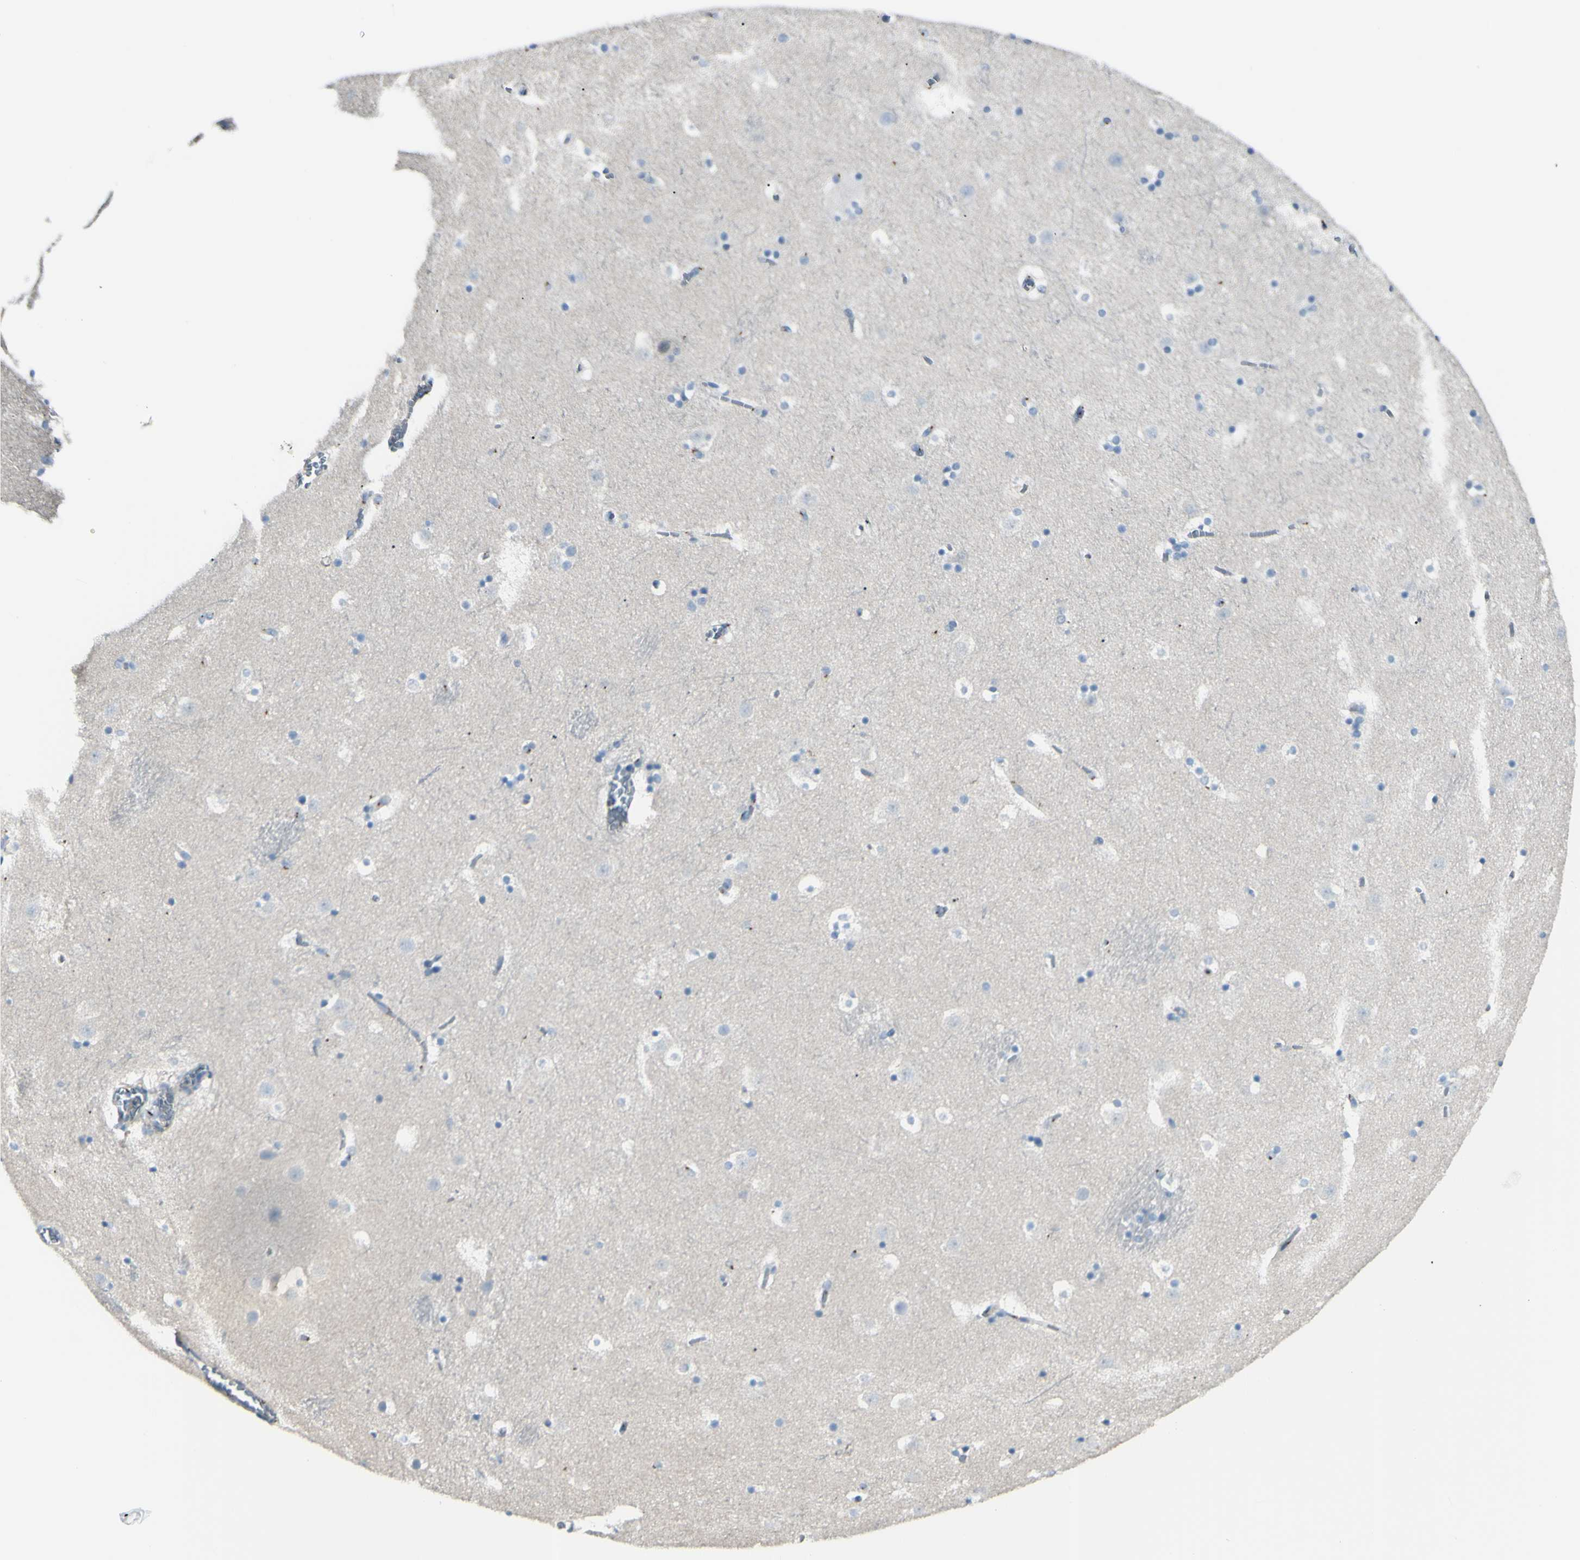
{"staining": {"intensity": "negative", "quantity": "none", "location": "none"}, "tissue": "caudate", "cell_type": "Glial cells", "image_type": "normal", "snomed": [{"axis": "morphology", "description": "Normal tissue, NOS"}, {"axis": "topography", "description": "Lateral ventricle wall"}], "caption": "DAB immunohistochemical staining of benign caudate exhibits no significant expression in glial cells. Nuclei are stained in blue.", "gene": "B4GALT1", "patient": {"sex": "male", "age": 45}}